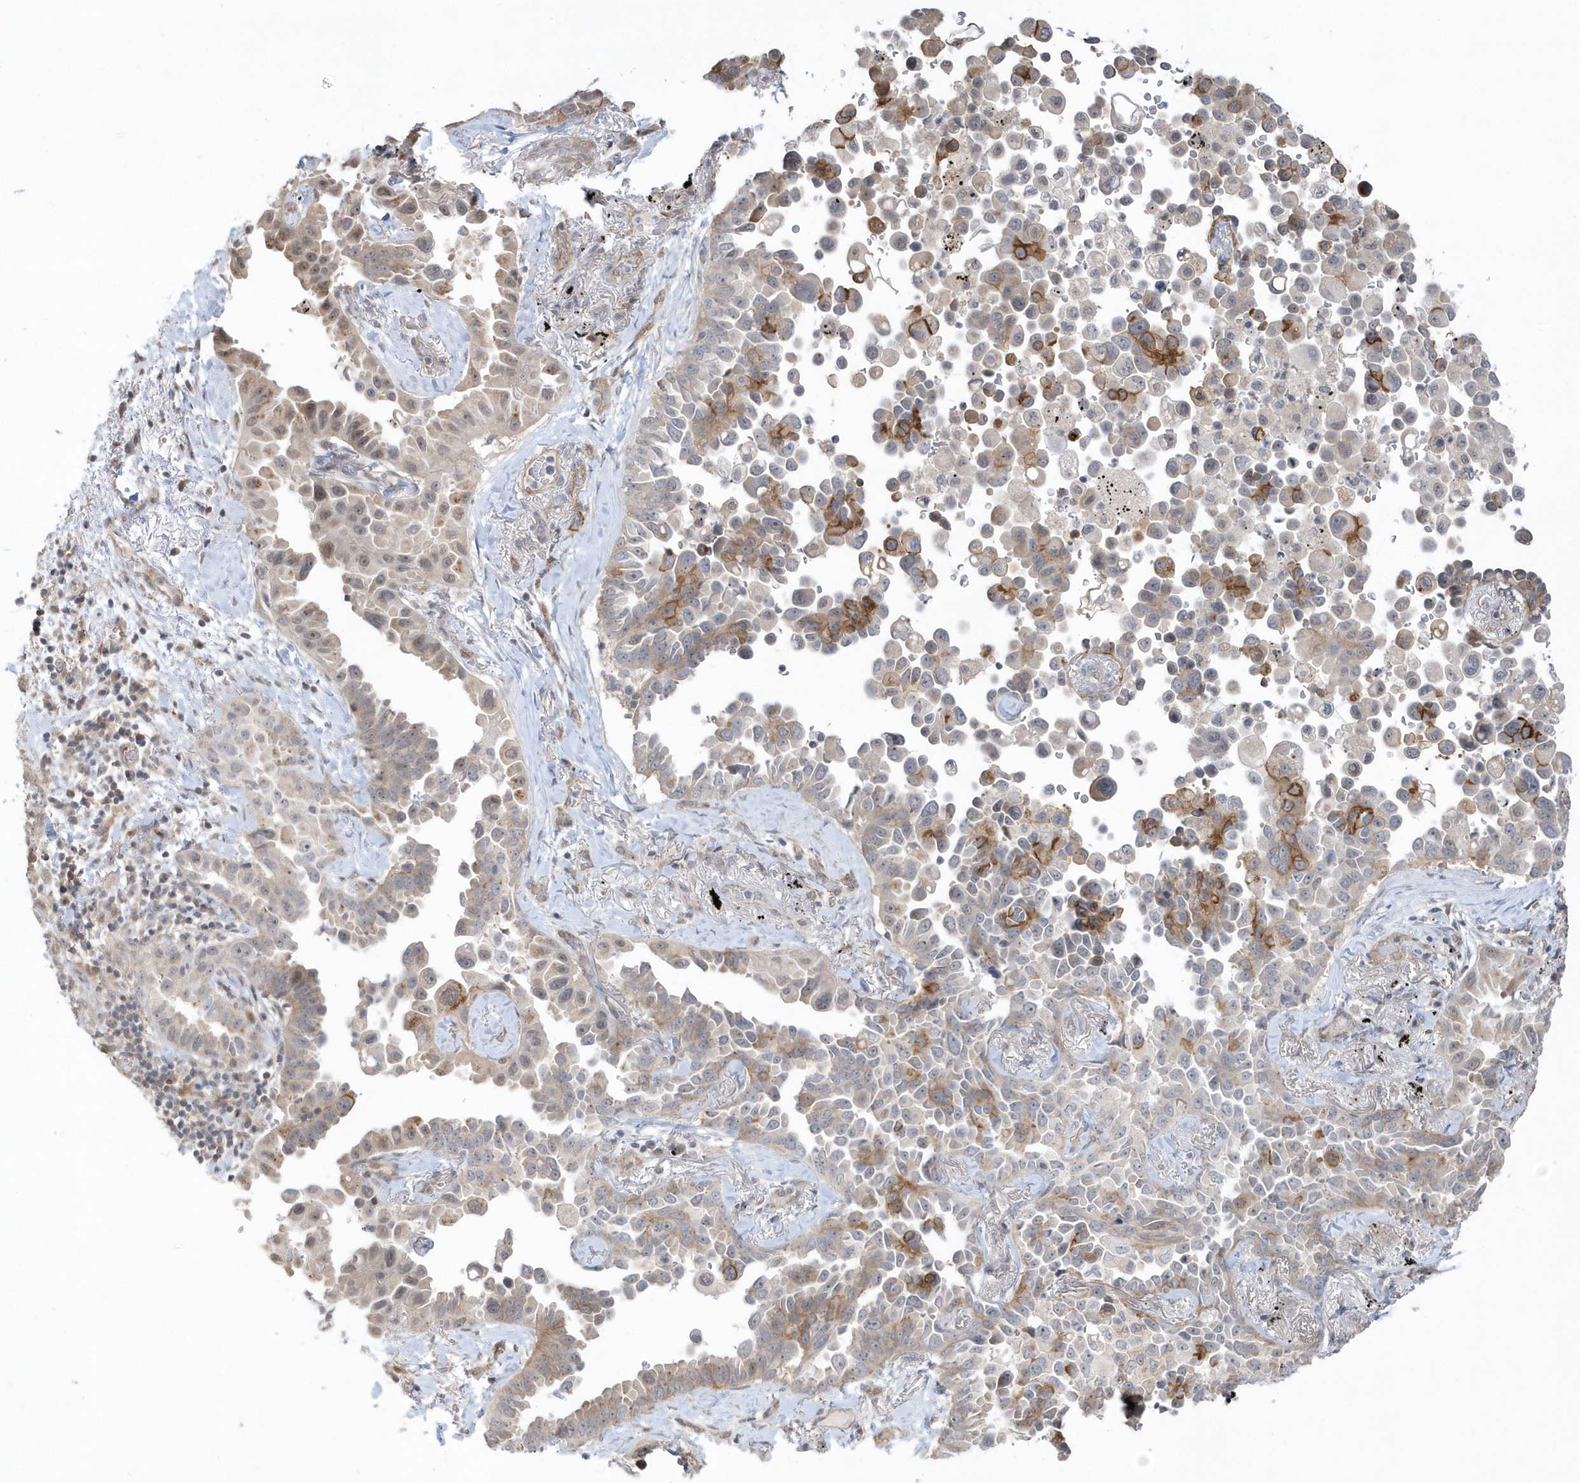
{"staining": {"intensity": "moderate", "quantity": "<25%", "location": "cytoplasmic/membranous"}, "tissue": "lung cancer", "cell_type": "Tumor cells", "image_type": "cancer", "snomed": [{"axis": "morphology", "description": "Adenocarcinoma, NOS"}, {"axis": "topography", "description": "Lung"}], "caption": "This image reveals immunohistochemistry (IHC) staining of adenocarcinoma (lung), with low moderate cytoplasmic/membranous staining in approximately <25% of tumor cells.", "gene": "CRIP3", "patient": {"sex": "female", "age": 67}}